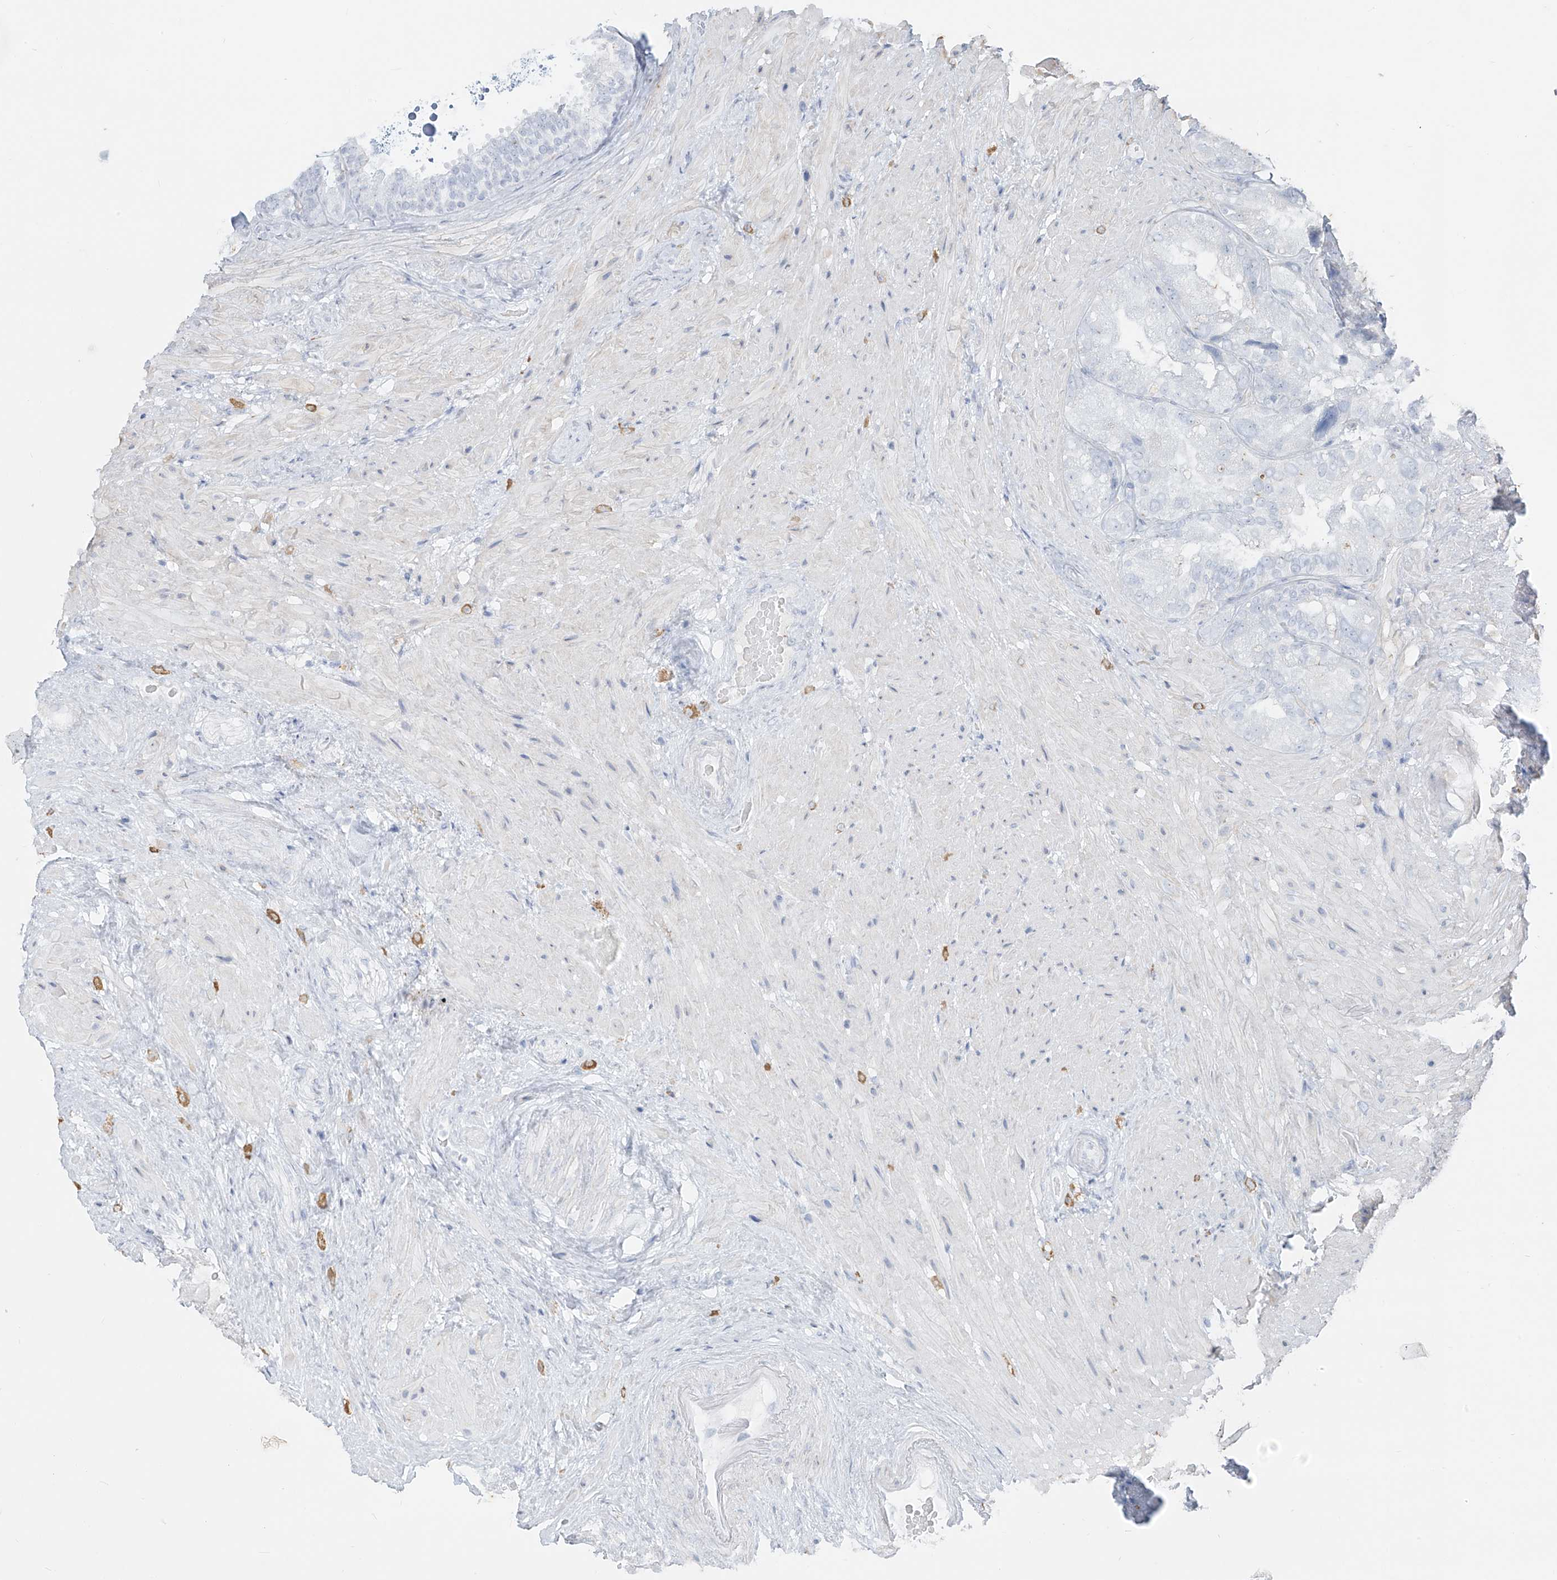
{"staining": {"intensity": "negative", "quantity": "none", "location": "none"}, "tissue": "seminal vesicle", "cell_type": "Glandular cells", "image_type": "normal", "snomed": [{"axis": "morphology", "description": "Normal tissue, NOS"}, {"axis": "topography", "description": "Seminal veicle"}, {"axis": "topography", "description": "Peripheral nerve tissue"}], "caption": "Histopathology image shows no protein positivity in glandular cells of unremarkable seminal vesicle.", "gene": "CX3CR1", "patient": {"sex": "male", "age": 63}}